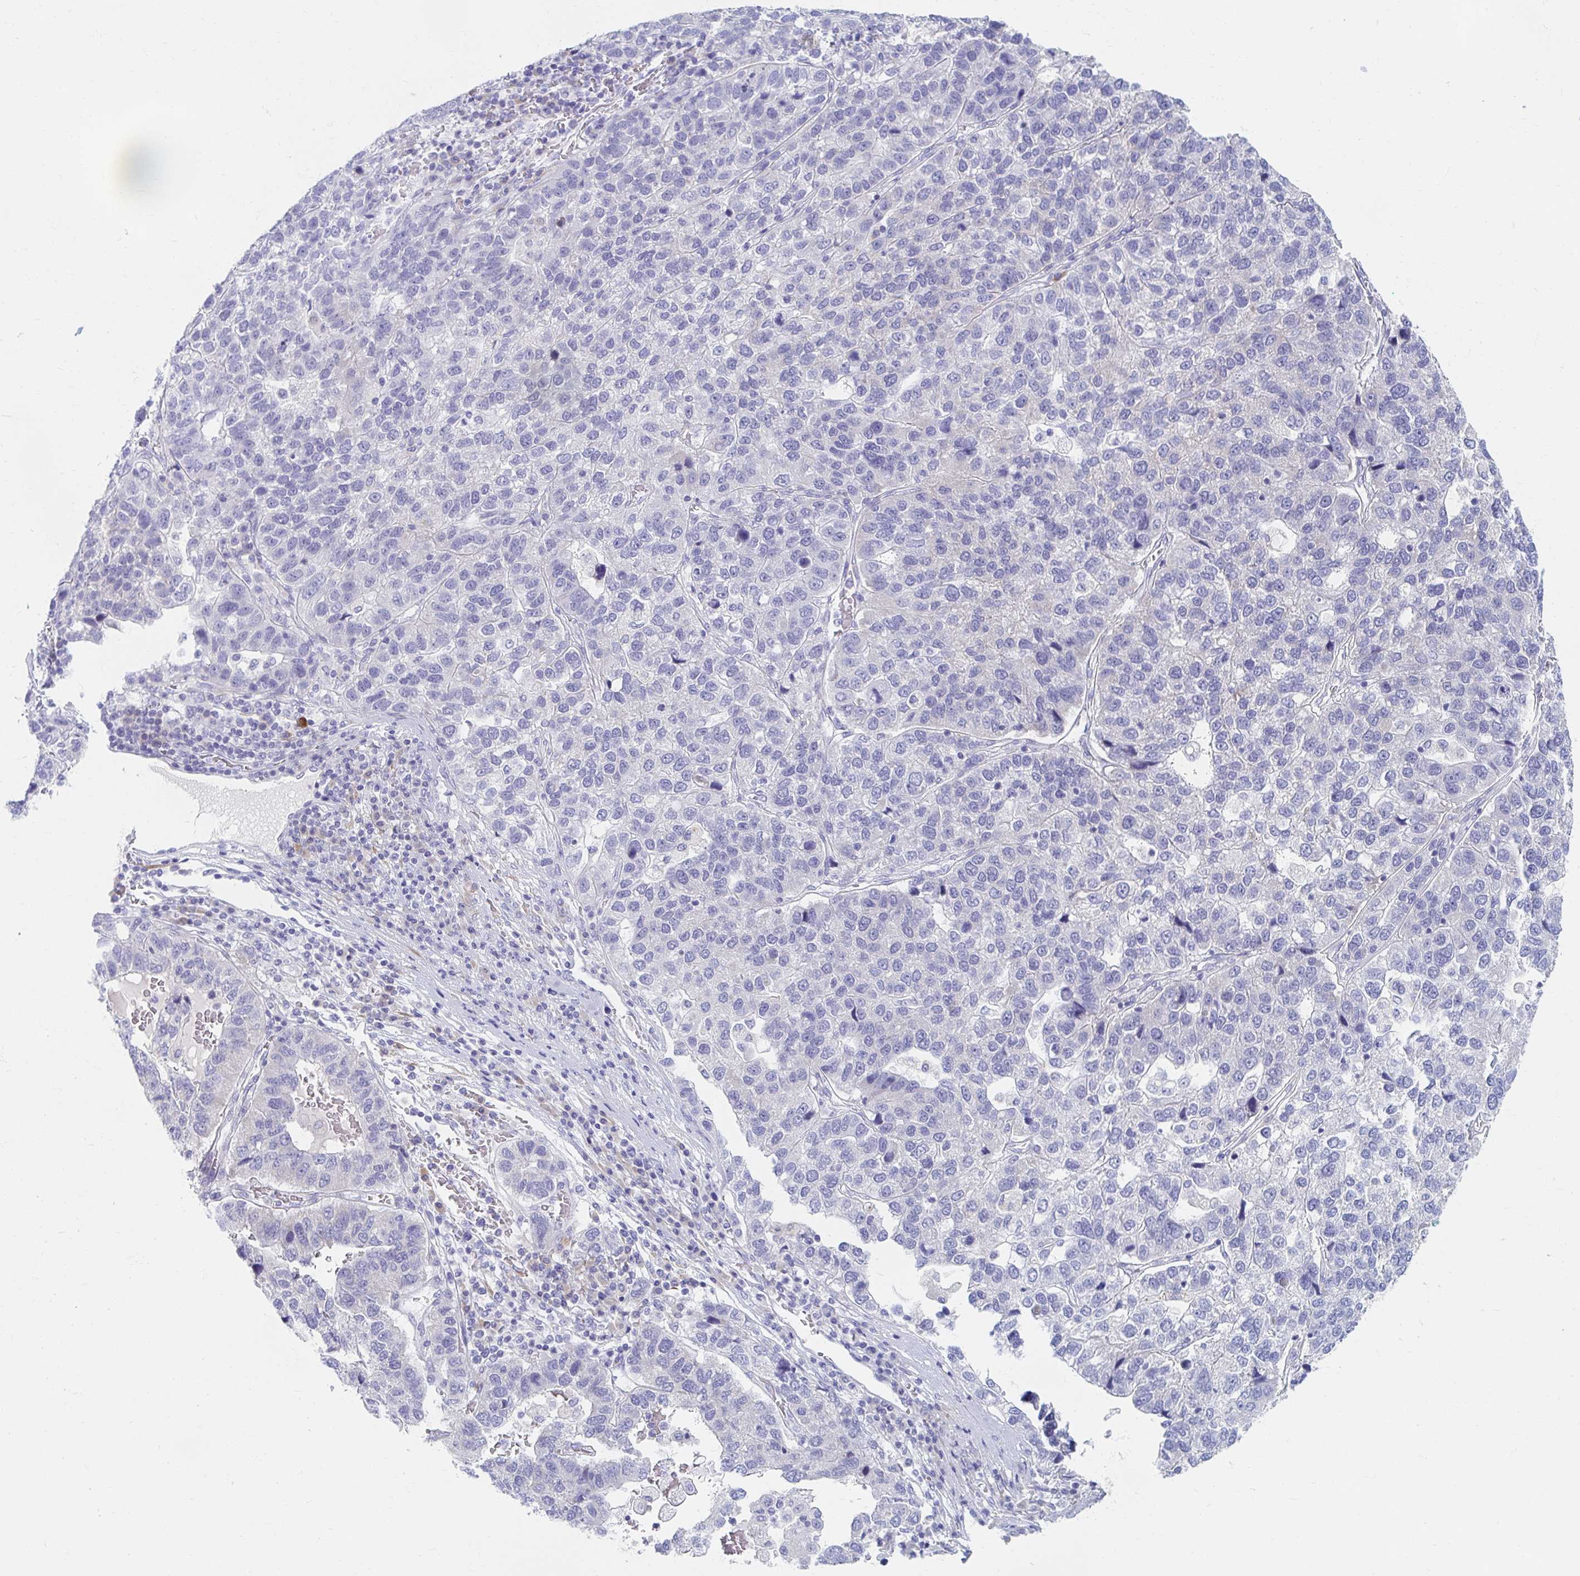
{"staining": {"intensity": "negative", "quantity": "none", "location": "none"}, "tissue": "pancreatic cancer", "cell_type": "Tumor cells", "image_type": "cancer", "snomed": [{"axis": "morphology", "description": "Adenocarcinoma, NOS"}, {"axis": "topography", "description": "Pancreas"}], "caption": "DAB (3,3'-diaminobenzidine) immunohistochemical staining of pancreatic cancer reveals no significant expression in tumor cells.", "gene": "MYLK2", "patient": {"sex": "female", "age": 61}}